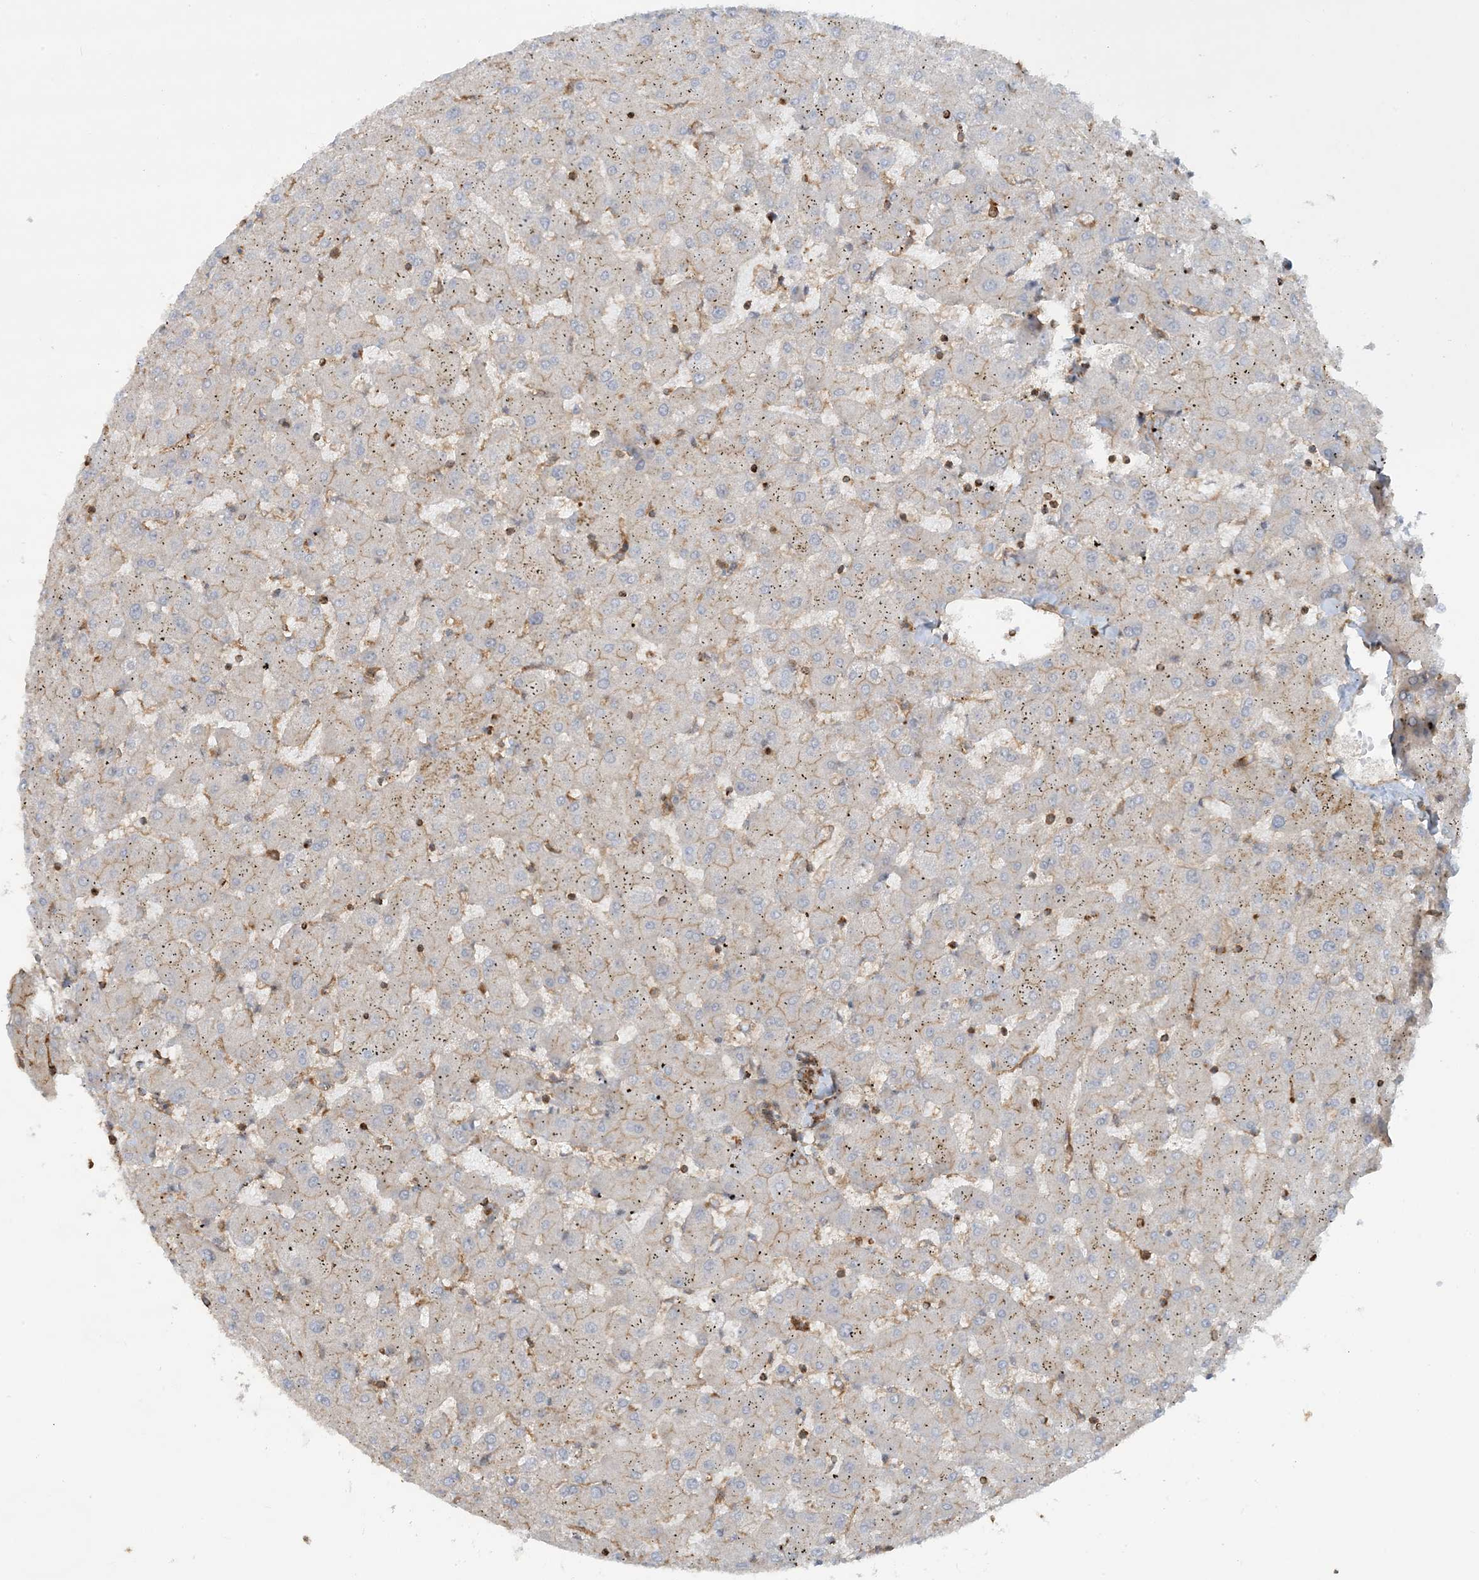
{"staining": {"intensity": "moderate", "quantity": "25%-75%", "location": "cytoplasmic/membranous"}, "tissue": "liver", "cell_type": "Cholangiocytes", "image_type": "normal", "snomed": [{"axis": "morphology", "description": "Normal tissue, NOS"}, {"axis": "topography", "description": "Liver"}], "caption": "Liver stained for a protein shows moderate cytoplasmic/membranous positivity in cholangiocytes. The staining was performed using DAB to visualize the protein expression in brown, while the nuclei were stained in blue with hematoxylin (Magnification: 20x).", "gene": "STAM2", "patient": {"sex": "female", "age": 63}}